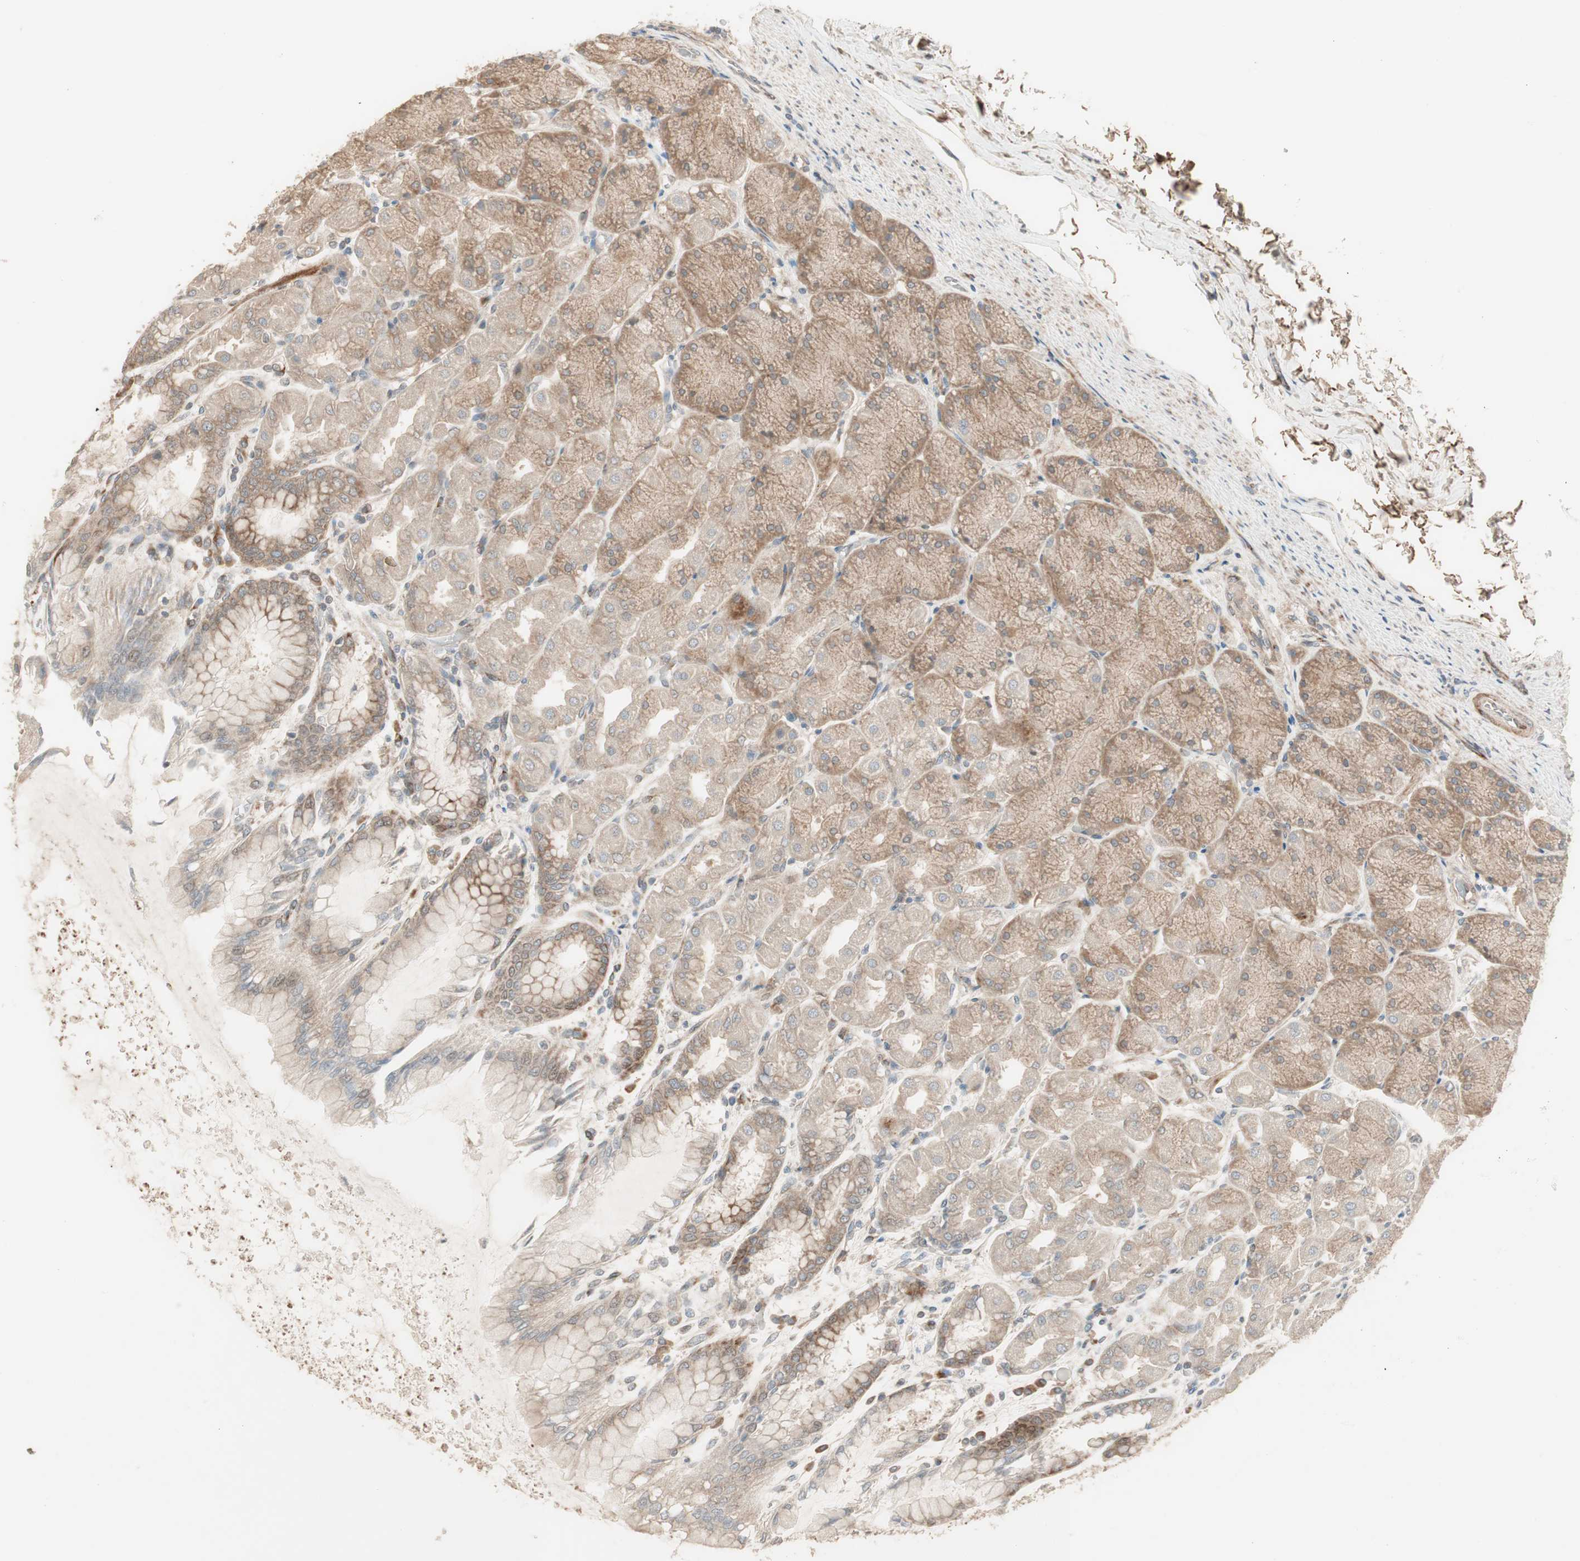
{"staining": {"intensity": "strong", "quantity": "25%-75%", "location": "cytoplasmic/membranous"}, "tissue": "stomach", "cell_type": "Glandular cells", "image_type": "normal", "snomed": [{"axis": "morphology", "description": "Normal tissue, NOS"}, {"axis": "topography", "description": "Stomach, upper"}], "caption": "Immunohistochemical staining of benign human stomach exhibits strong cytoplasmic/membranous protein staining in approximately 25%-75% of glandular cells.", "gene": "PPP2R5E", "patient": {"sex": "female", "age": 56}}